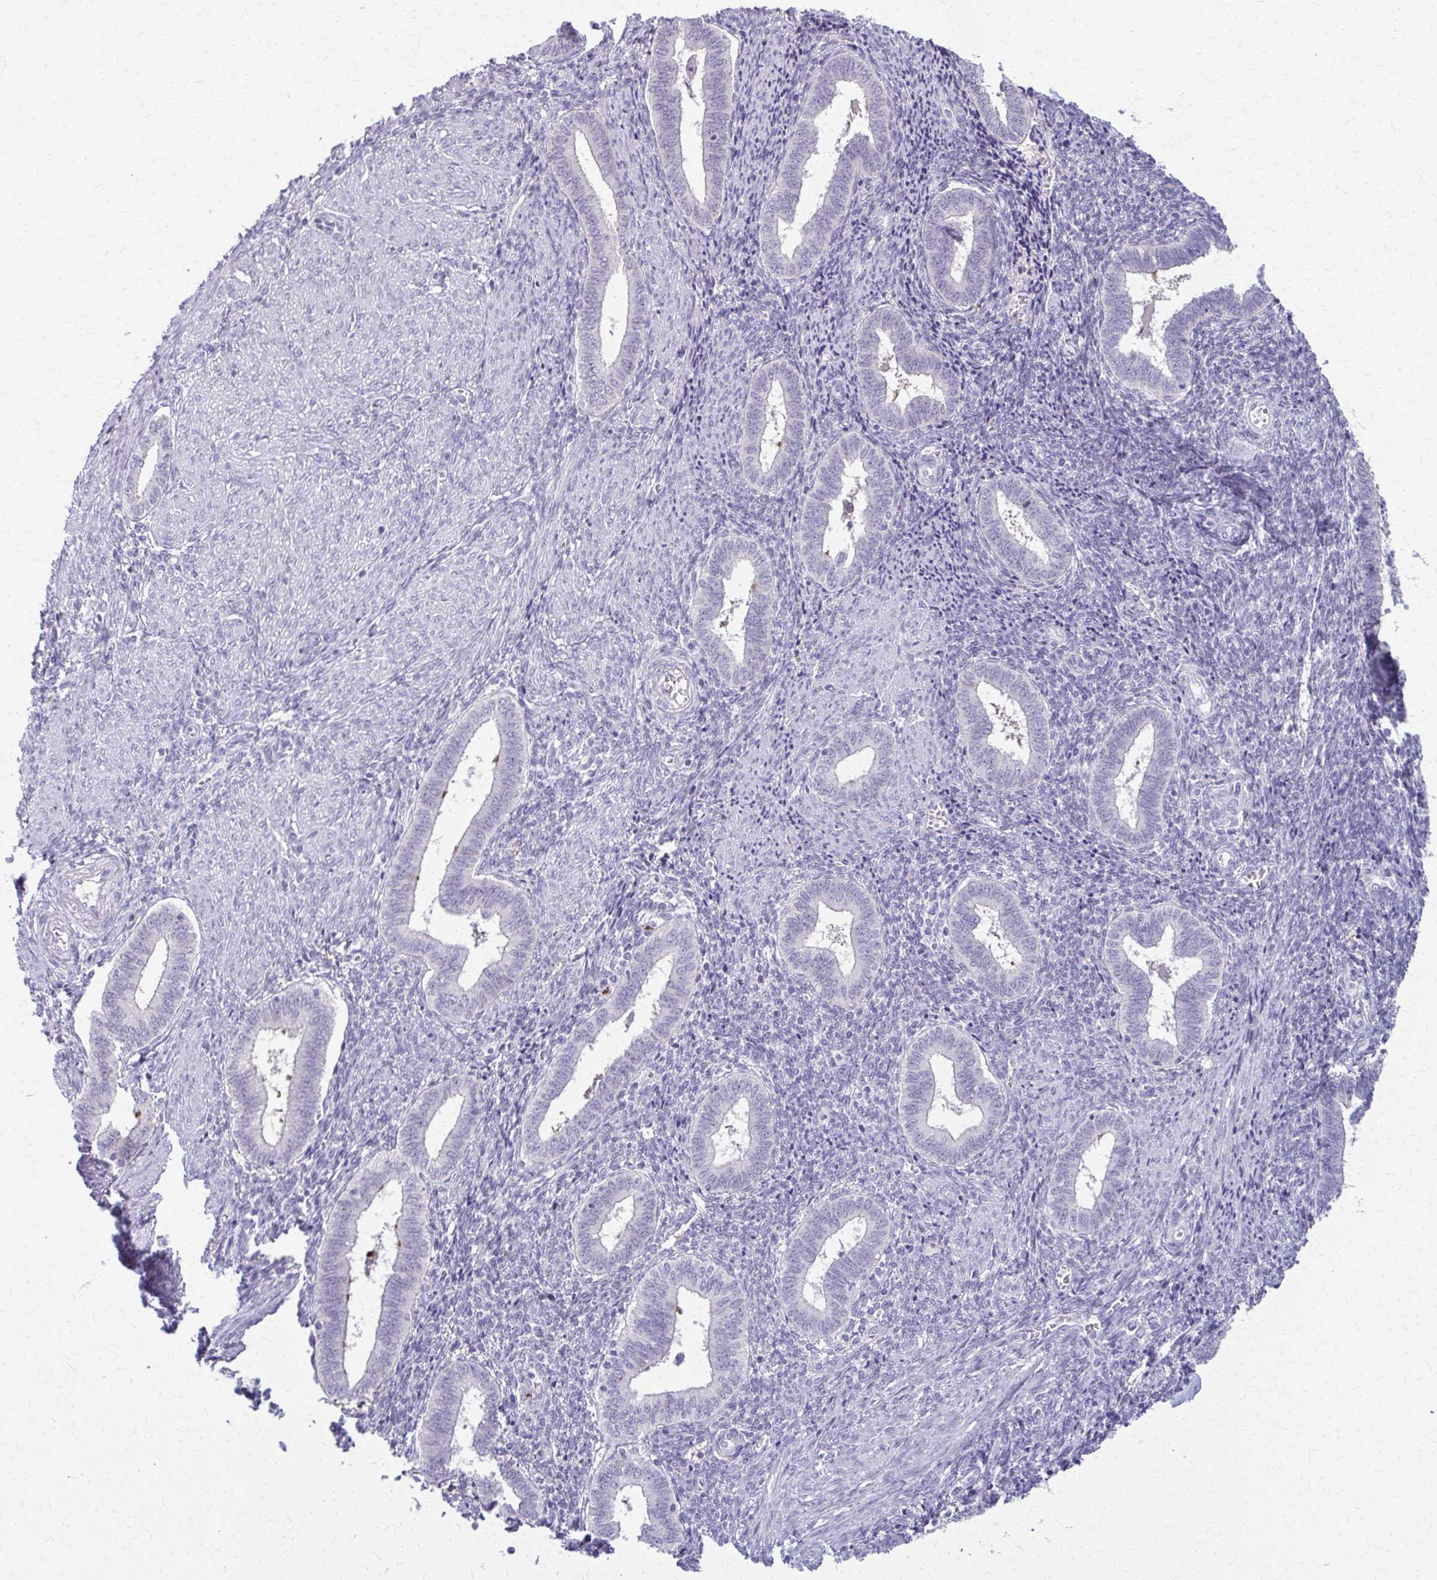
{"staining": {"intensity": "negative", "quantity": "none", "location": "none"}, "tissue": "endometrium", "cell_type": "Cells in endometrial stroma", "image_type": "normal", "snomed": [{"axis": "morphology", "description": "Normal tissue, NOS"}, {"axis": "topography", "description": "Endometrium"}], "caption": "An image of human endometrium is negative for staining in cells in endometrial stroma.", "gene": "ENSG00000275249", "patient": {"sex": "female", "age": 42}}